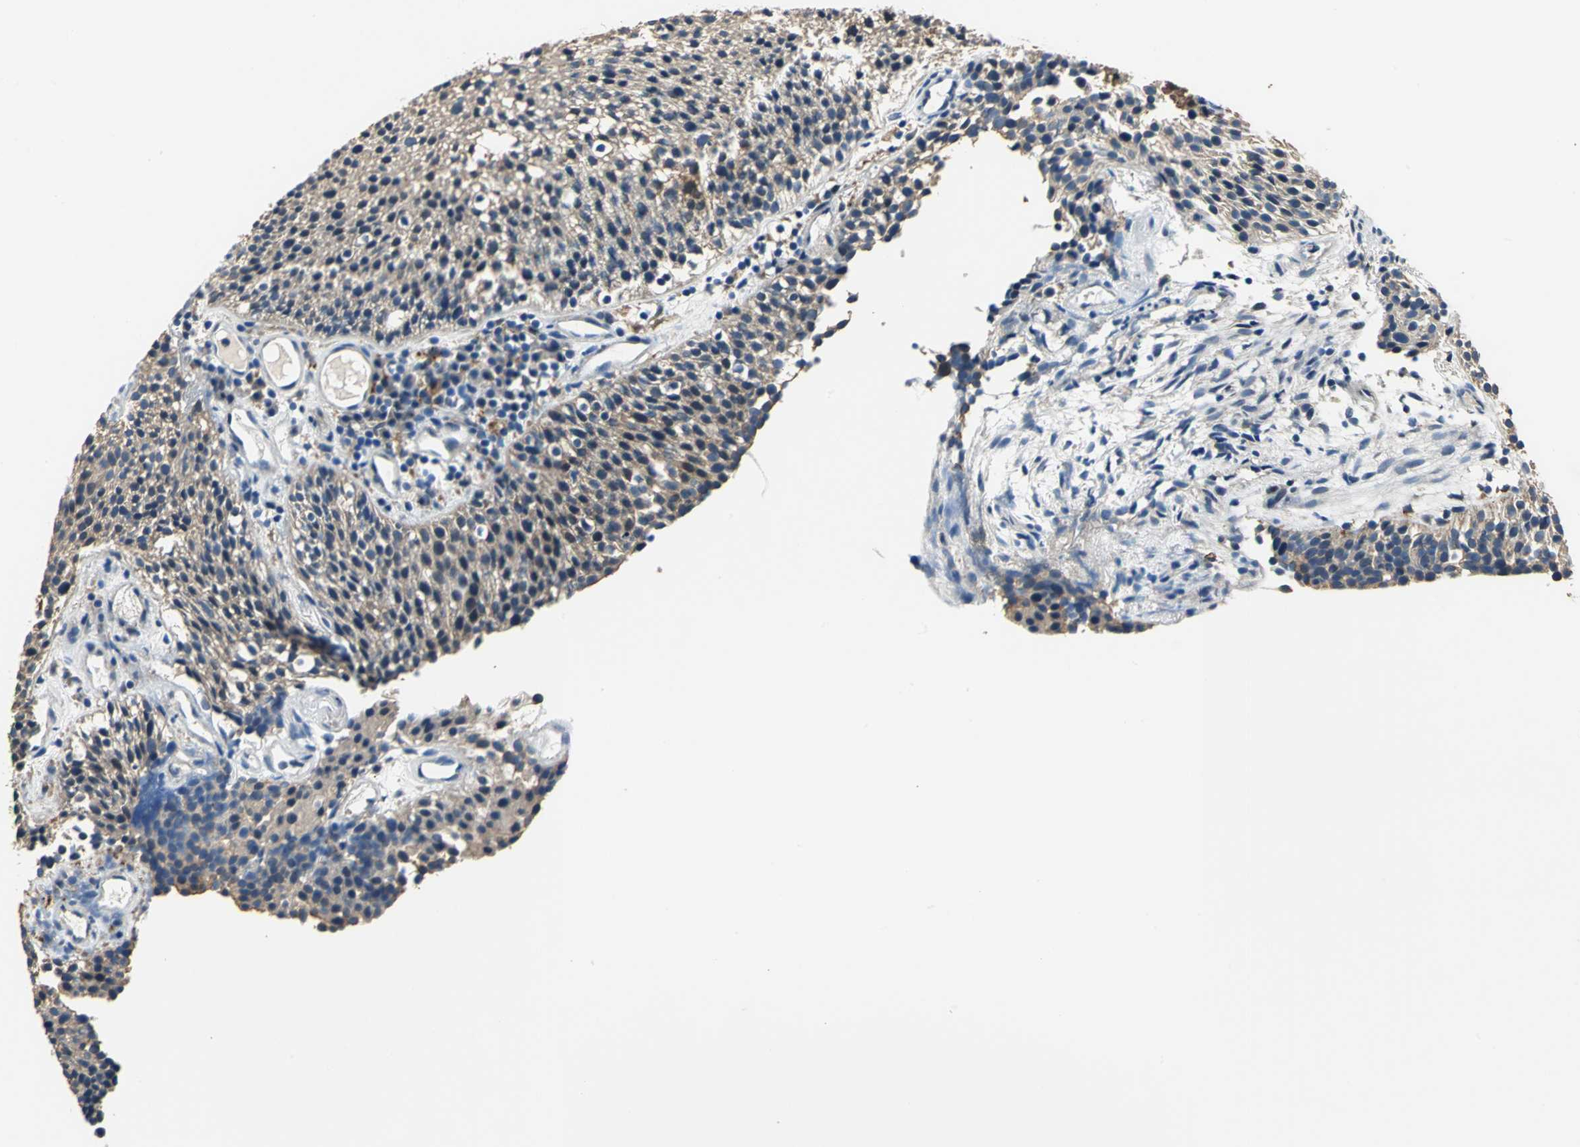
{"staining": {"intensity": "moderate", "quantity": ">75%", "location": "cytoplasmic/membranous"}, "tissue": "urothelial cancer", "cell_type": "Tumor cells", "image_type": "cancer", "snomed": [{"axis": "morphology", "description": "Urothelial carcinoma, Low grade"}, {"axis": "topography", "description": "Urinary bladder"}], "caption": "Protein staining of urothelial cancer tissue demonstrates moderate cytoplasmic/membranous staining in approximately >75% of tumor cells. The protein of interest is stained brown, and the nuclei are stained in blue (DAB (3,3'-diaminobenzidine) IHC with brightfield microscopy, high magnification).", "gene": "RASD2", "patient": {"sex": "male", "age": 85}}